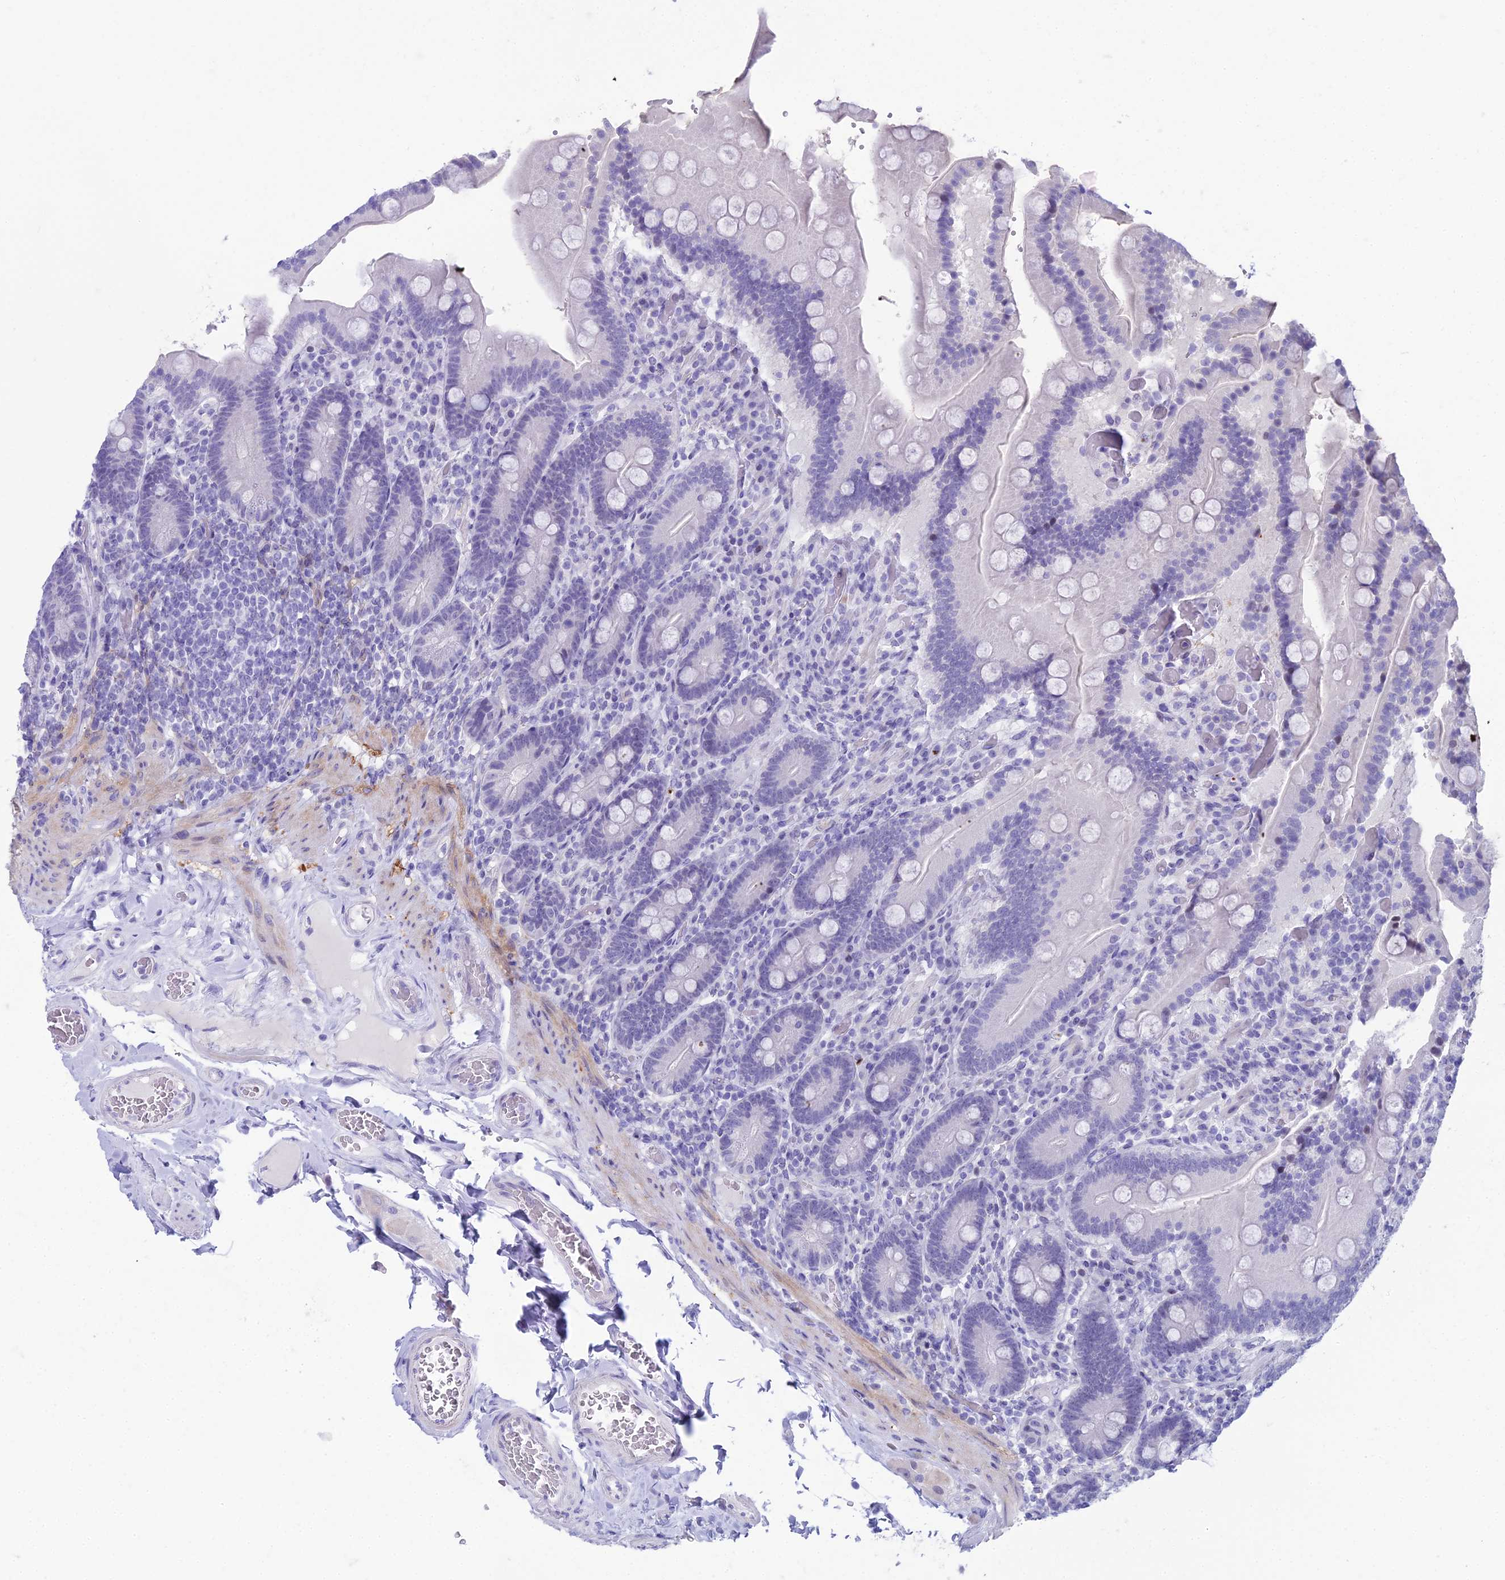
{"staining": {"intensity": "negative", "quantity": "none", "location": "none"}, "tissue": "duodenum", "cell_type": "Glandular cells", "image_type": "normal", "snomed": [{"axis": "morphology", "description": "Normal tissue, NOS"}, {"axis": "topography", "description": "Duodenum"}], "caption": "Immunohistochemistry of unremarkable duodenum displays no staining in glandular cells.", "gene": "CC2D2A", "patient": {"sex": "female", "age": 62}}